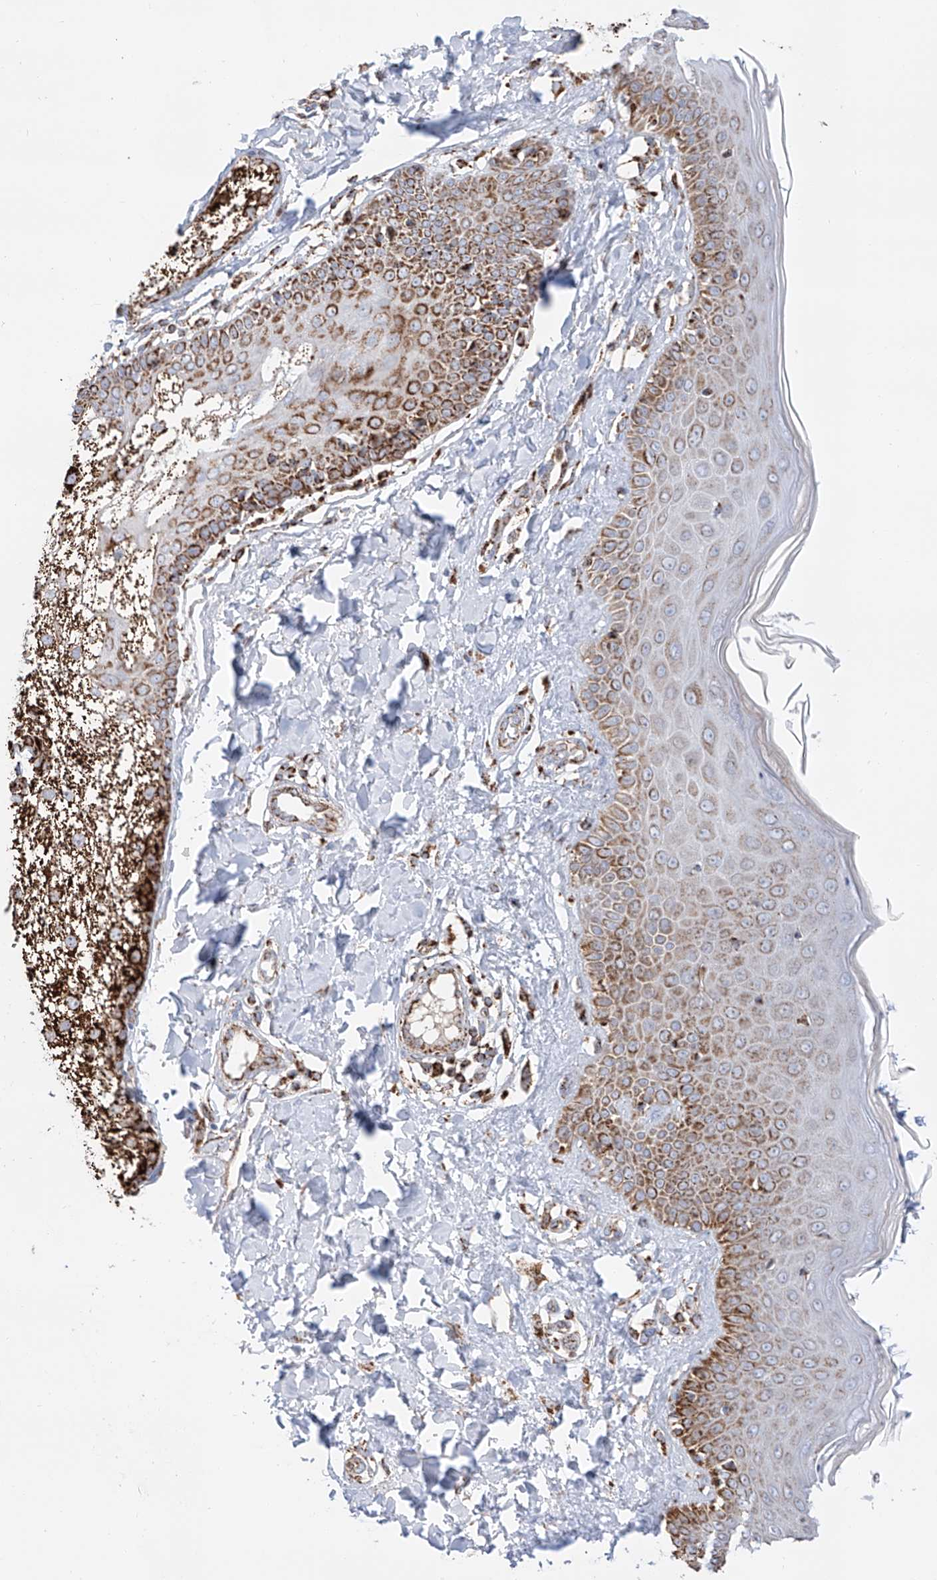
{"staining": {"intensity": "negative", "quantity": "none", "location": "none"}, "tissue": "skin", "cell_type": "Fibroblasts", "image_type": "normal", "snomed": [{"axis": "morphology", "description": "Normal tissue, NOS"}, {"axis": "topography", "description": "Skin"}], "caption": "This is an immunohistochemistry micrograph of benign skin. There is no positivity in fibroblasts.", "gene": "TTC27", "patient": {"sex": "male", "age": 52}}